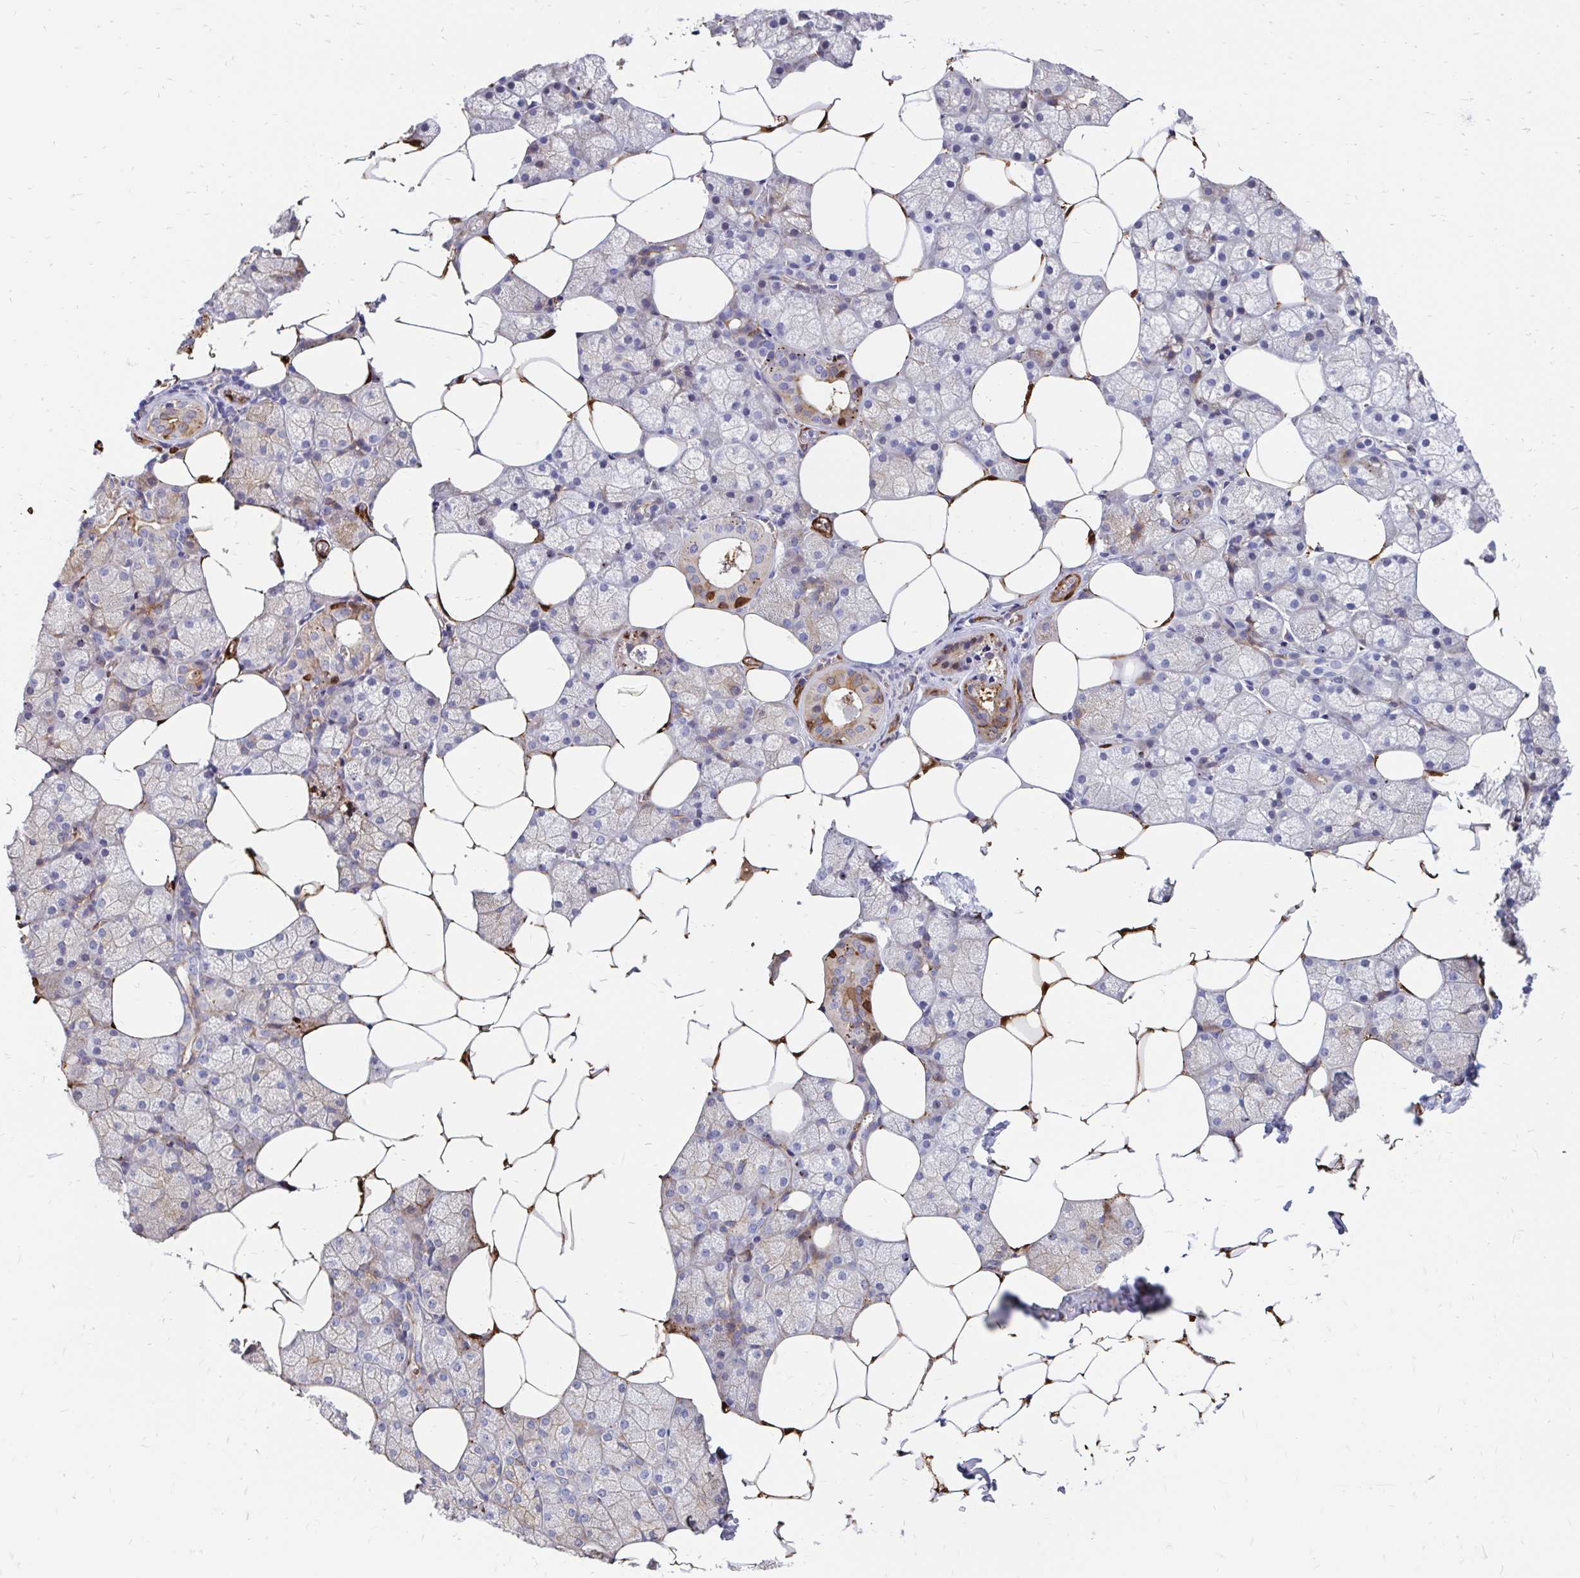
{"staining": {"intensity": "moderate", "quantity": "<25%", "location": "cytoplasmic/membranous"}, "tissue": "salivary gland", "cell_type": "Glandular cells", "image_type": "normal", "snomed": [{"axis": "morphology", "description": "Normal tissue, NOS"}, {"axis": "topography", "description": "Salivary gland"}], "caption": "Protein staining reveals moderate cytoplasmic/membranous positivity in approximately <25% of glandular cells in unremarkable salivary gland.", "gene": "CDKL1", "patient": {"sex": "female", "age": 43}}